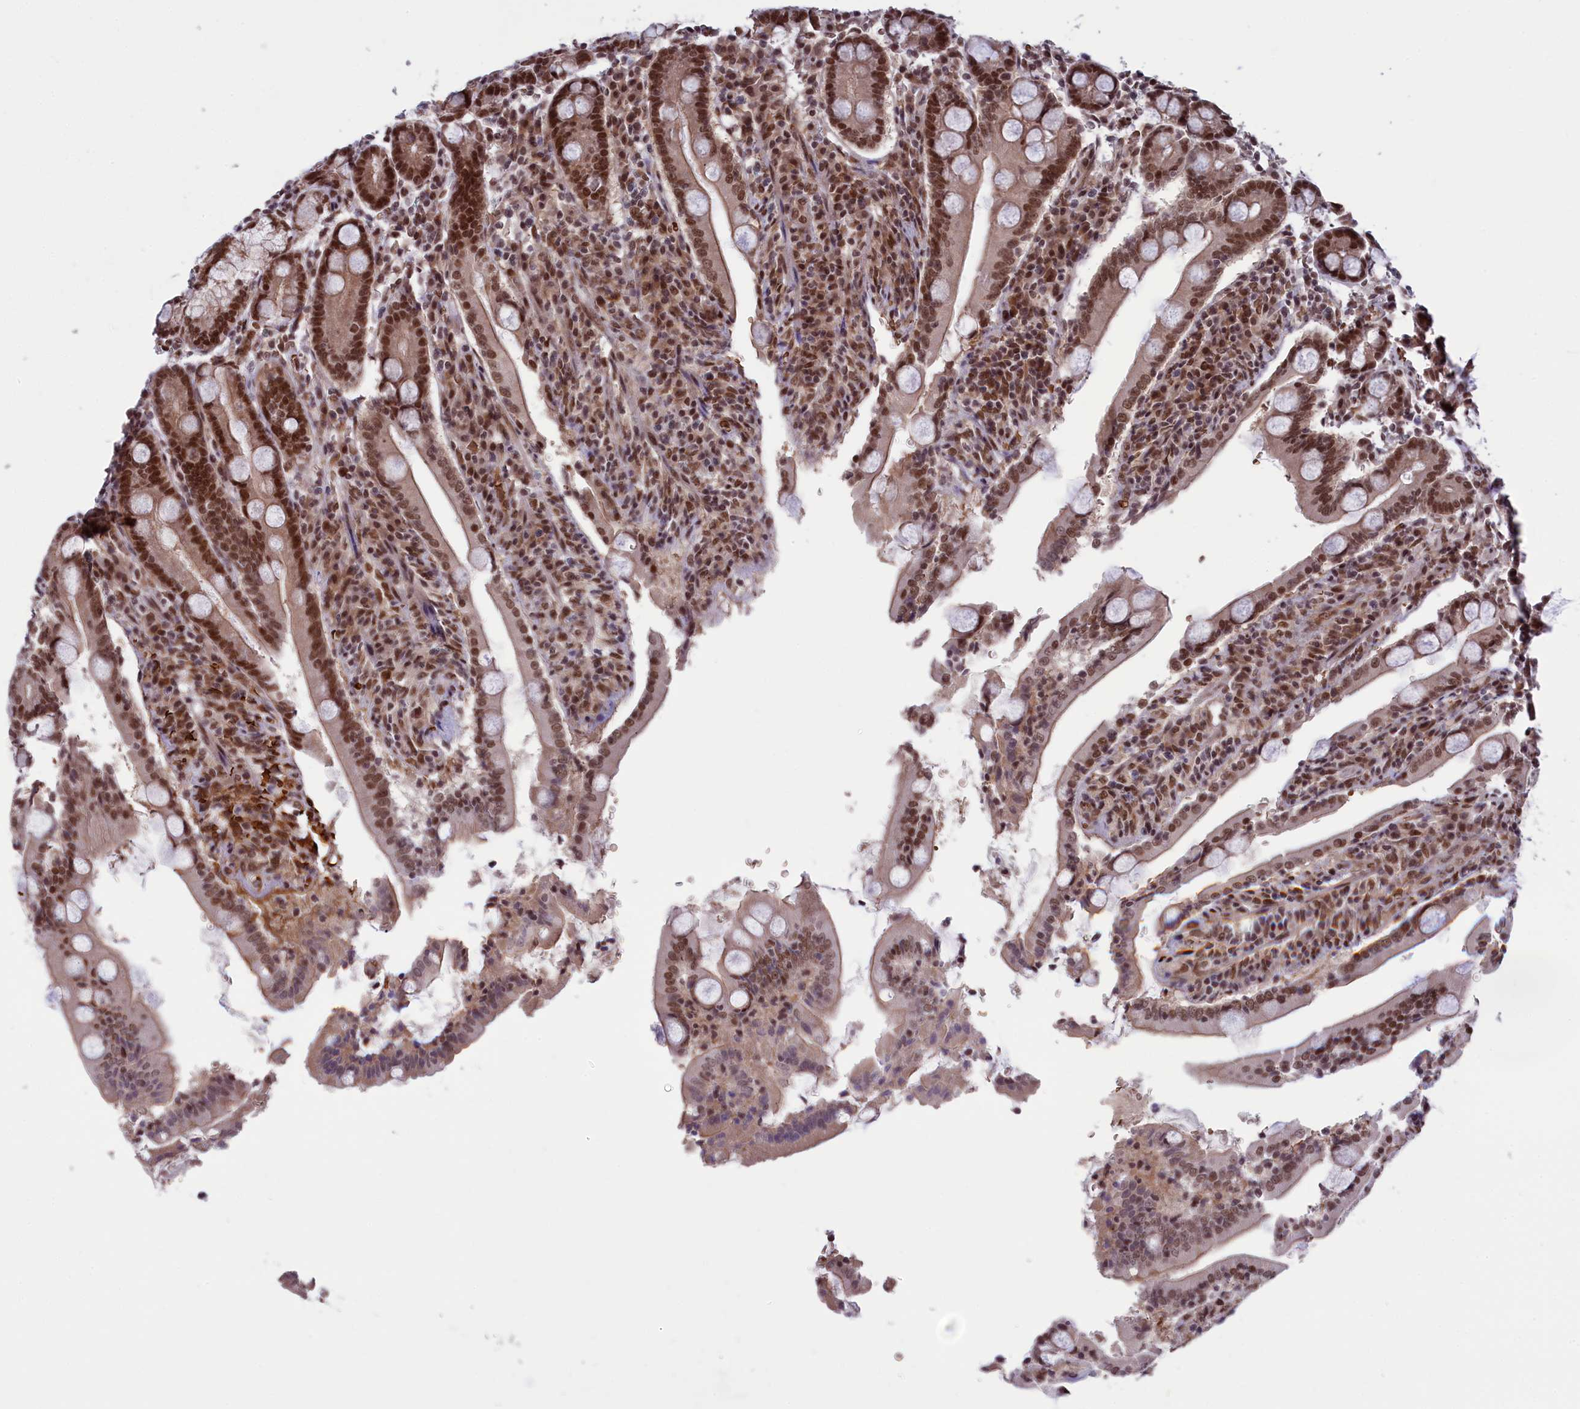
{"staining": {"intensity": "moderate", "quantity": ">75%", "location": "cytoplasmic/membranous,nuclear"}, "tissue": "duodenum", "cell_type": "Glandular cells", "image_type": "normal", "snomed": [{"axis": "morphology", "description": "Normal tissue, NOS"}, {"axis": "topography", "description": "Duodenum"}], "caption": "Immunohistochemical staining of unremarkable duodenum exhibits medium levels of moderate cytoplasmic/membranous,nuclear expression in approximately >75% of glandular cells. The staining was performed using DAB, with brown indicating positive protein expression. Nuclei are stained blue with hematoxylin.", "gene": "MPHOSPH8", "patient": {"sex": "male", "age": 35}}